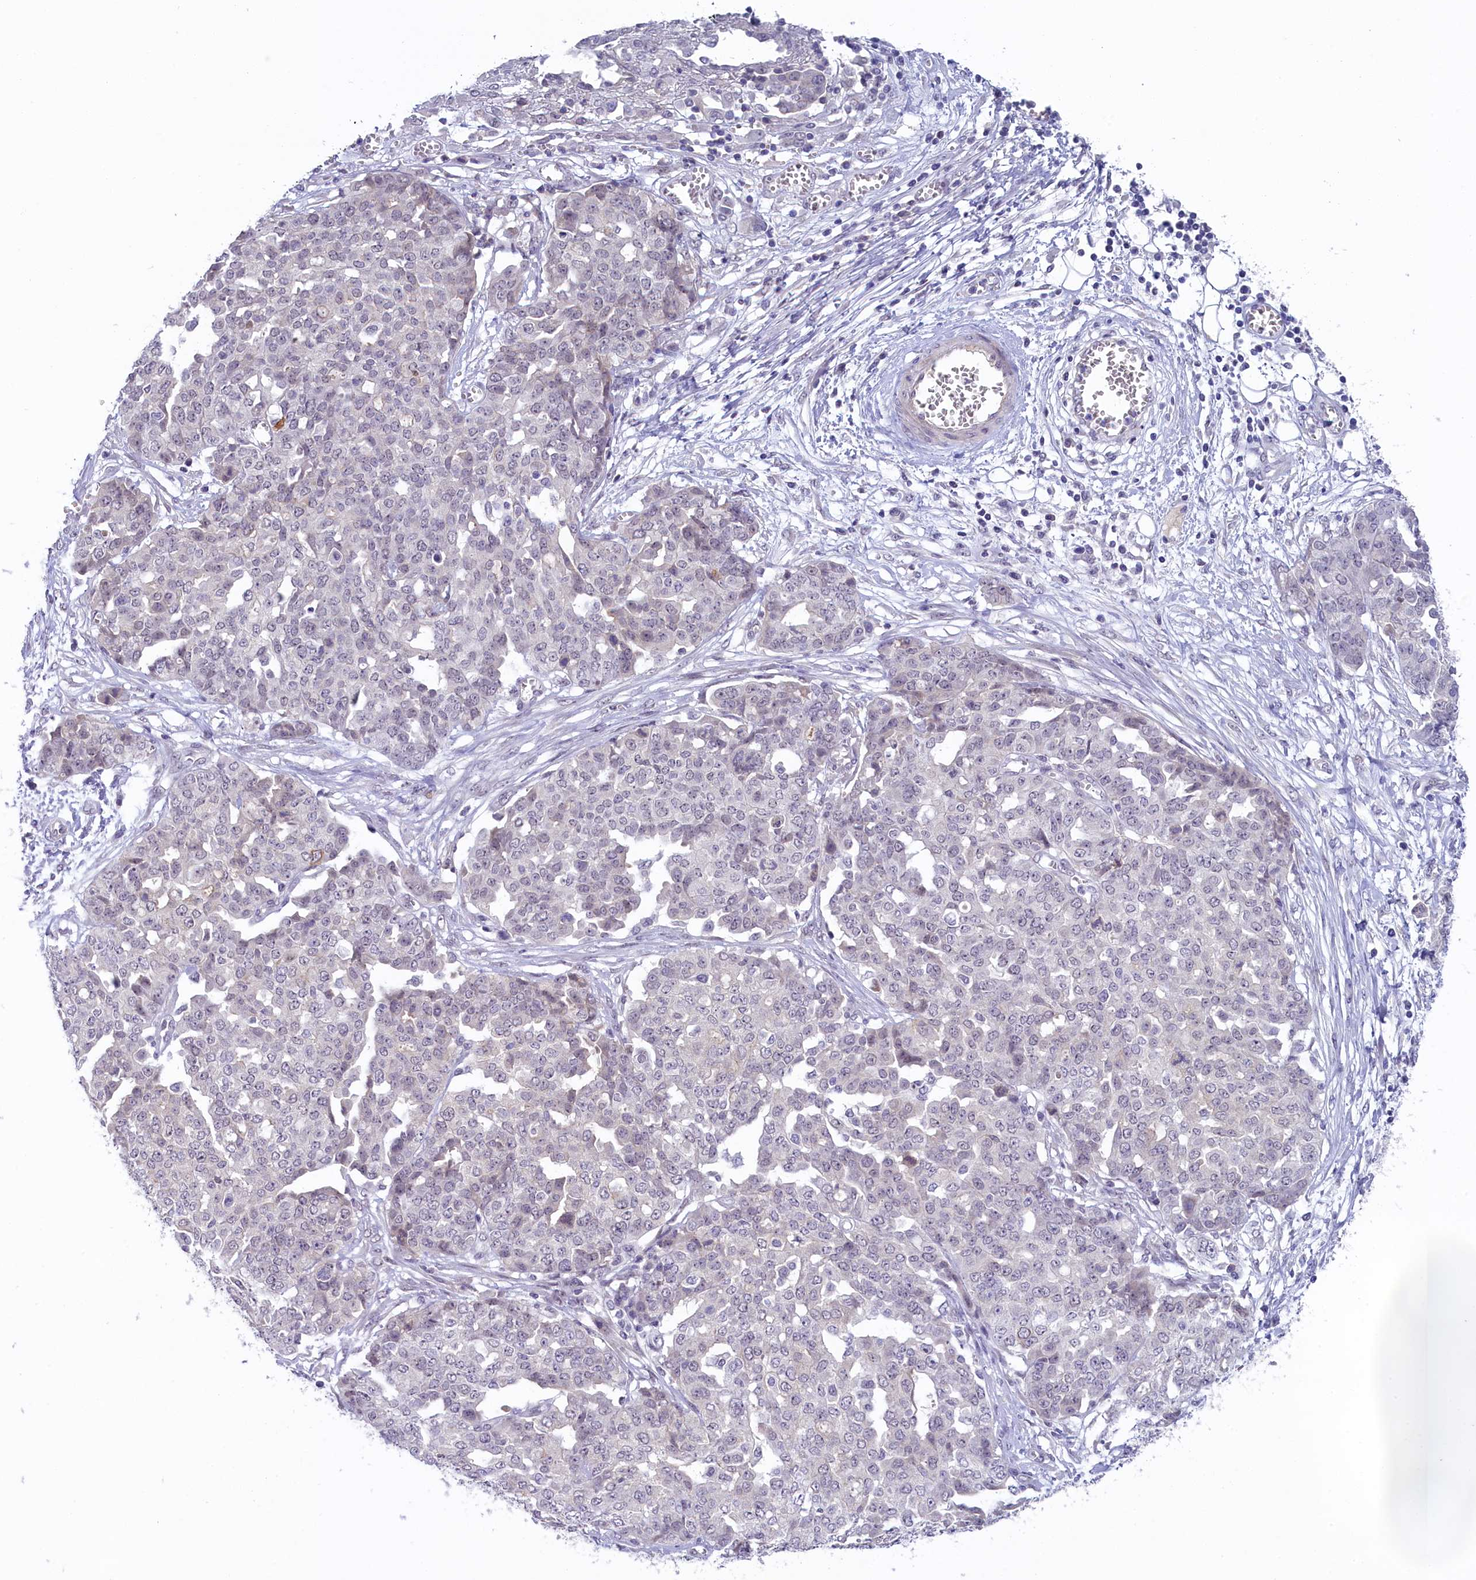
{"staining": {"intensity": "negative", "quantity": "none", "location": "none"}, "tissue": "ovarian cancer", "cell_type": "Tumor cells", "image_type": "cancer", "snomed": [{"axis": "morphology", "description": "Cystadenocarcinoma, serous, NOS"}, {"axis": "topography", "description": "Soft tissue"}, {"axis": "topography", "description": "Ovary"}], "caption": "Photomicrograph shows no significant protein positivity in tumor cells of ovarian serous cystadenocarcinoma. Nuclei are stained in blue.", "gene": "CRAMP1", "patient": {"sex": "female", "age": 57}}